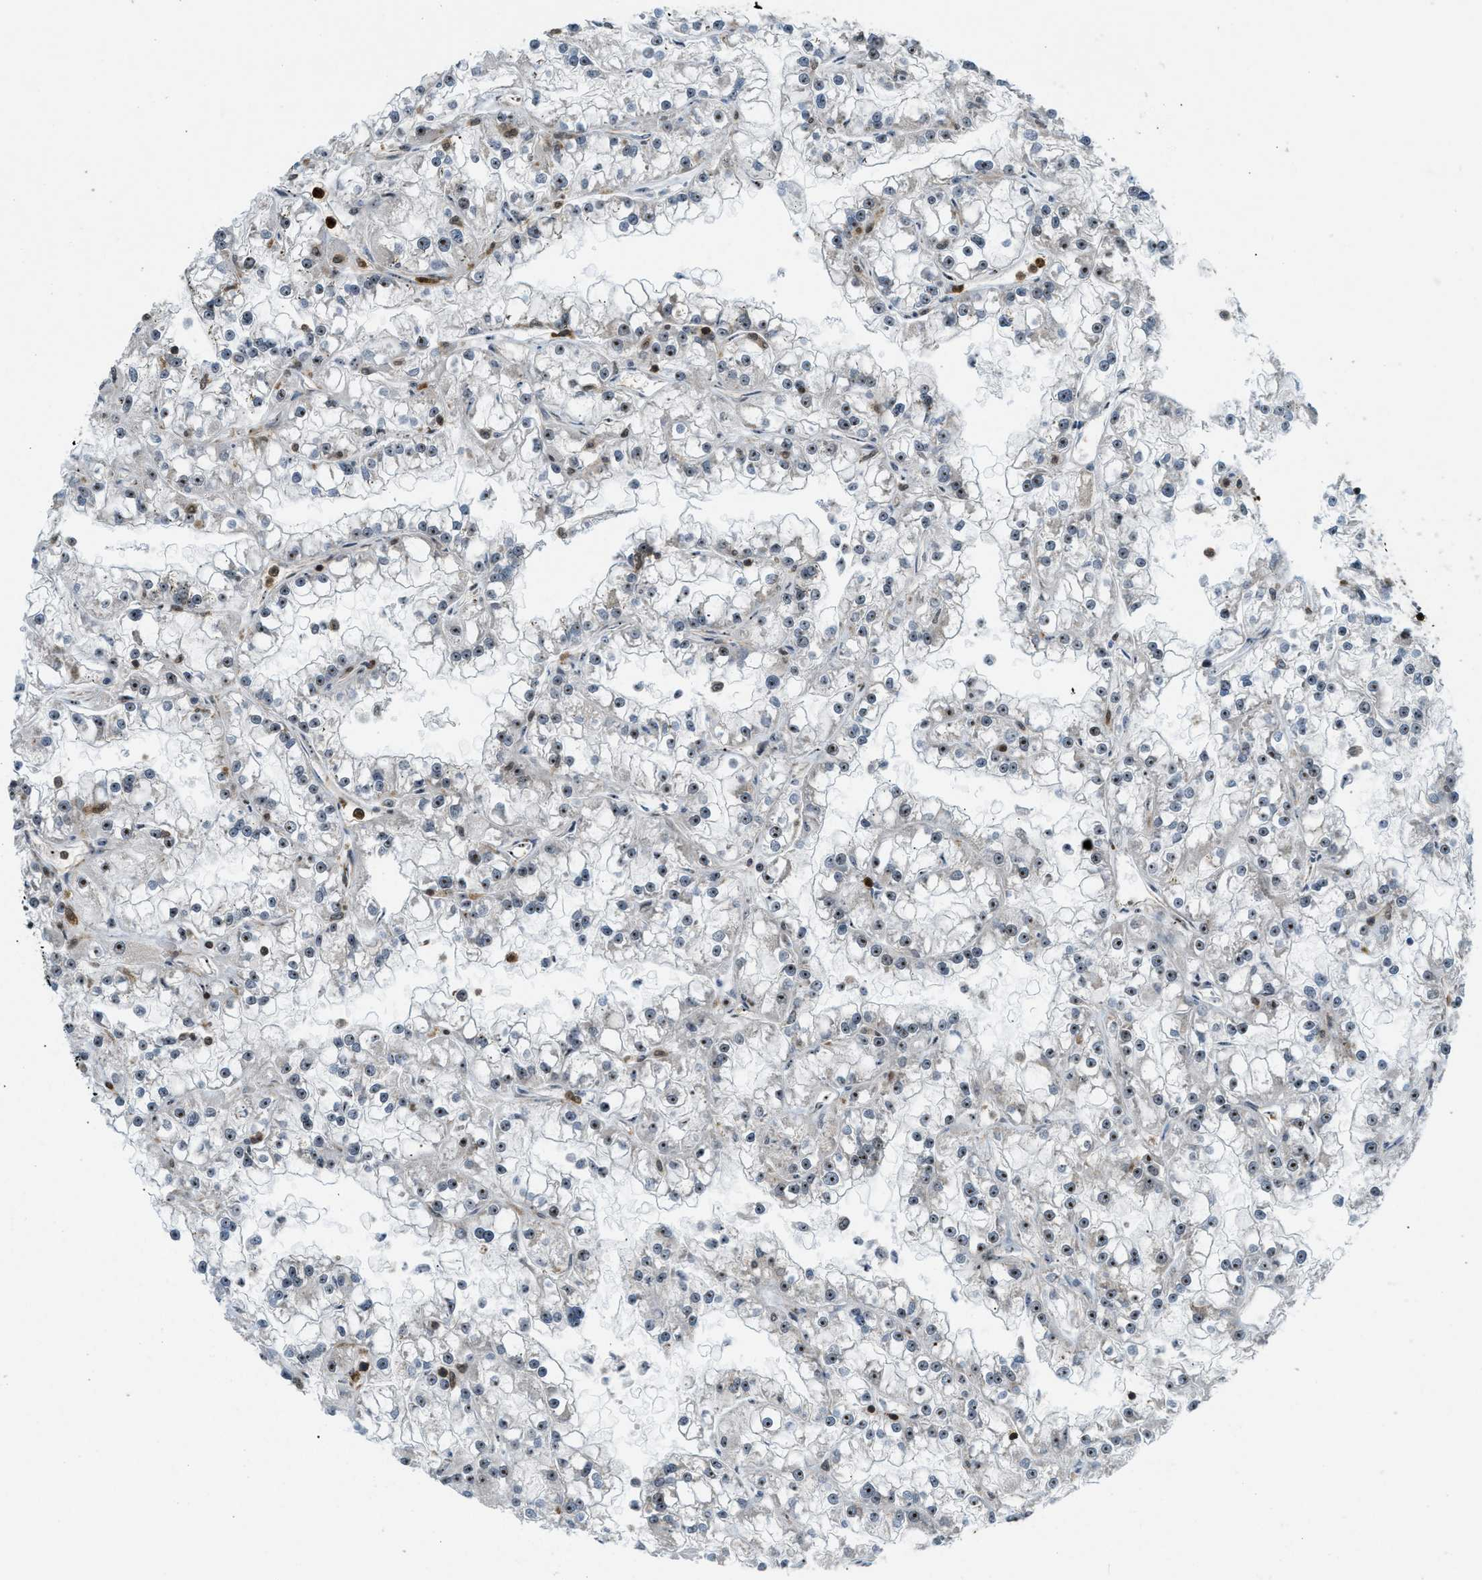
{"staining": {"intensity": "moderate", "quantity": "25%-75%", "location": "nuclear"}, "tissue": "renal cancer", "cell_type": "Tumor cells", "image_type": "cancer", "snomed": [{"axis": "morphology", "description": "Adenocarcinoma, NOS"}, {"axis": "topography", "description": "Kidney"}], "caption": "The image displays immunohistochemical staining of renal adenocarcinoma. There is moderate nuclear positivity is appreciated in approximately 25%-75% of tumor cells. The staining is performed using DAB (3,3'-diaminobenzidine) brown chromogen to label protein expression. The nuclei are counter-stained blue using hematoxylin.", "gene": "E2F1", "patient": {"sex": "female", "age": 52}}